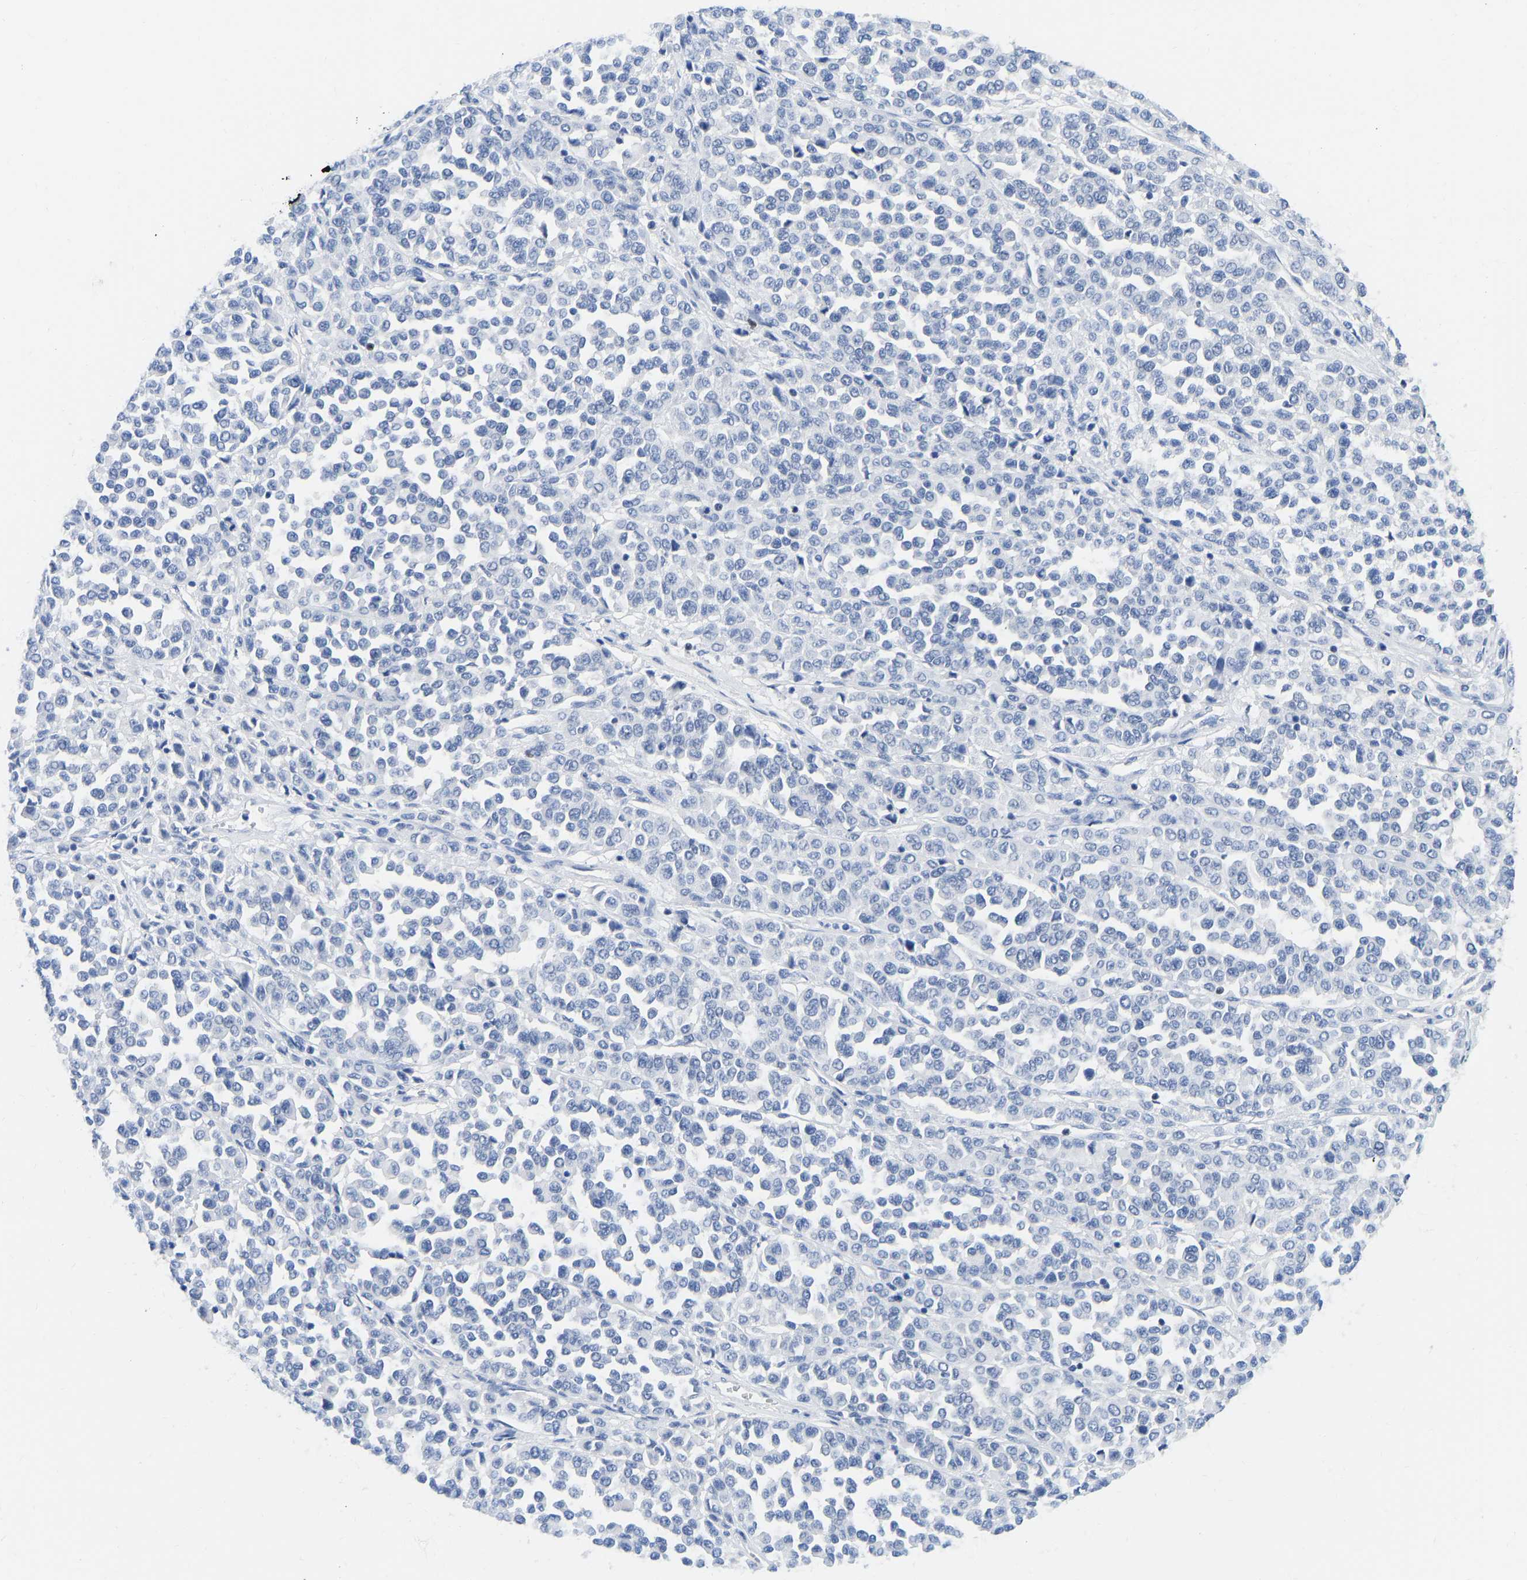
{"staining": {"intensity": "weak", "quantity": "<25%", "location": "nuclear"}, "tissue": "melanoma", "cell_type": "Tumor cells", "image_type": "cancer", "snomed": [{"axis": "morphology", "description": "Malignant melanoma, Metastatic site"}, {"axis": "topography", "description": "Pancreas"}], "caption": "An image of malignant melanoma (metastatic site) stained for a protein exhibits no brown staining in tumor cells.", "gene": "TCF7", "patient": {"sex": "female", "age": 30}}